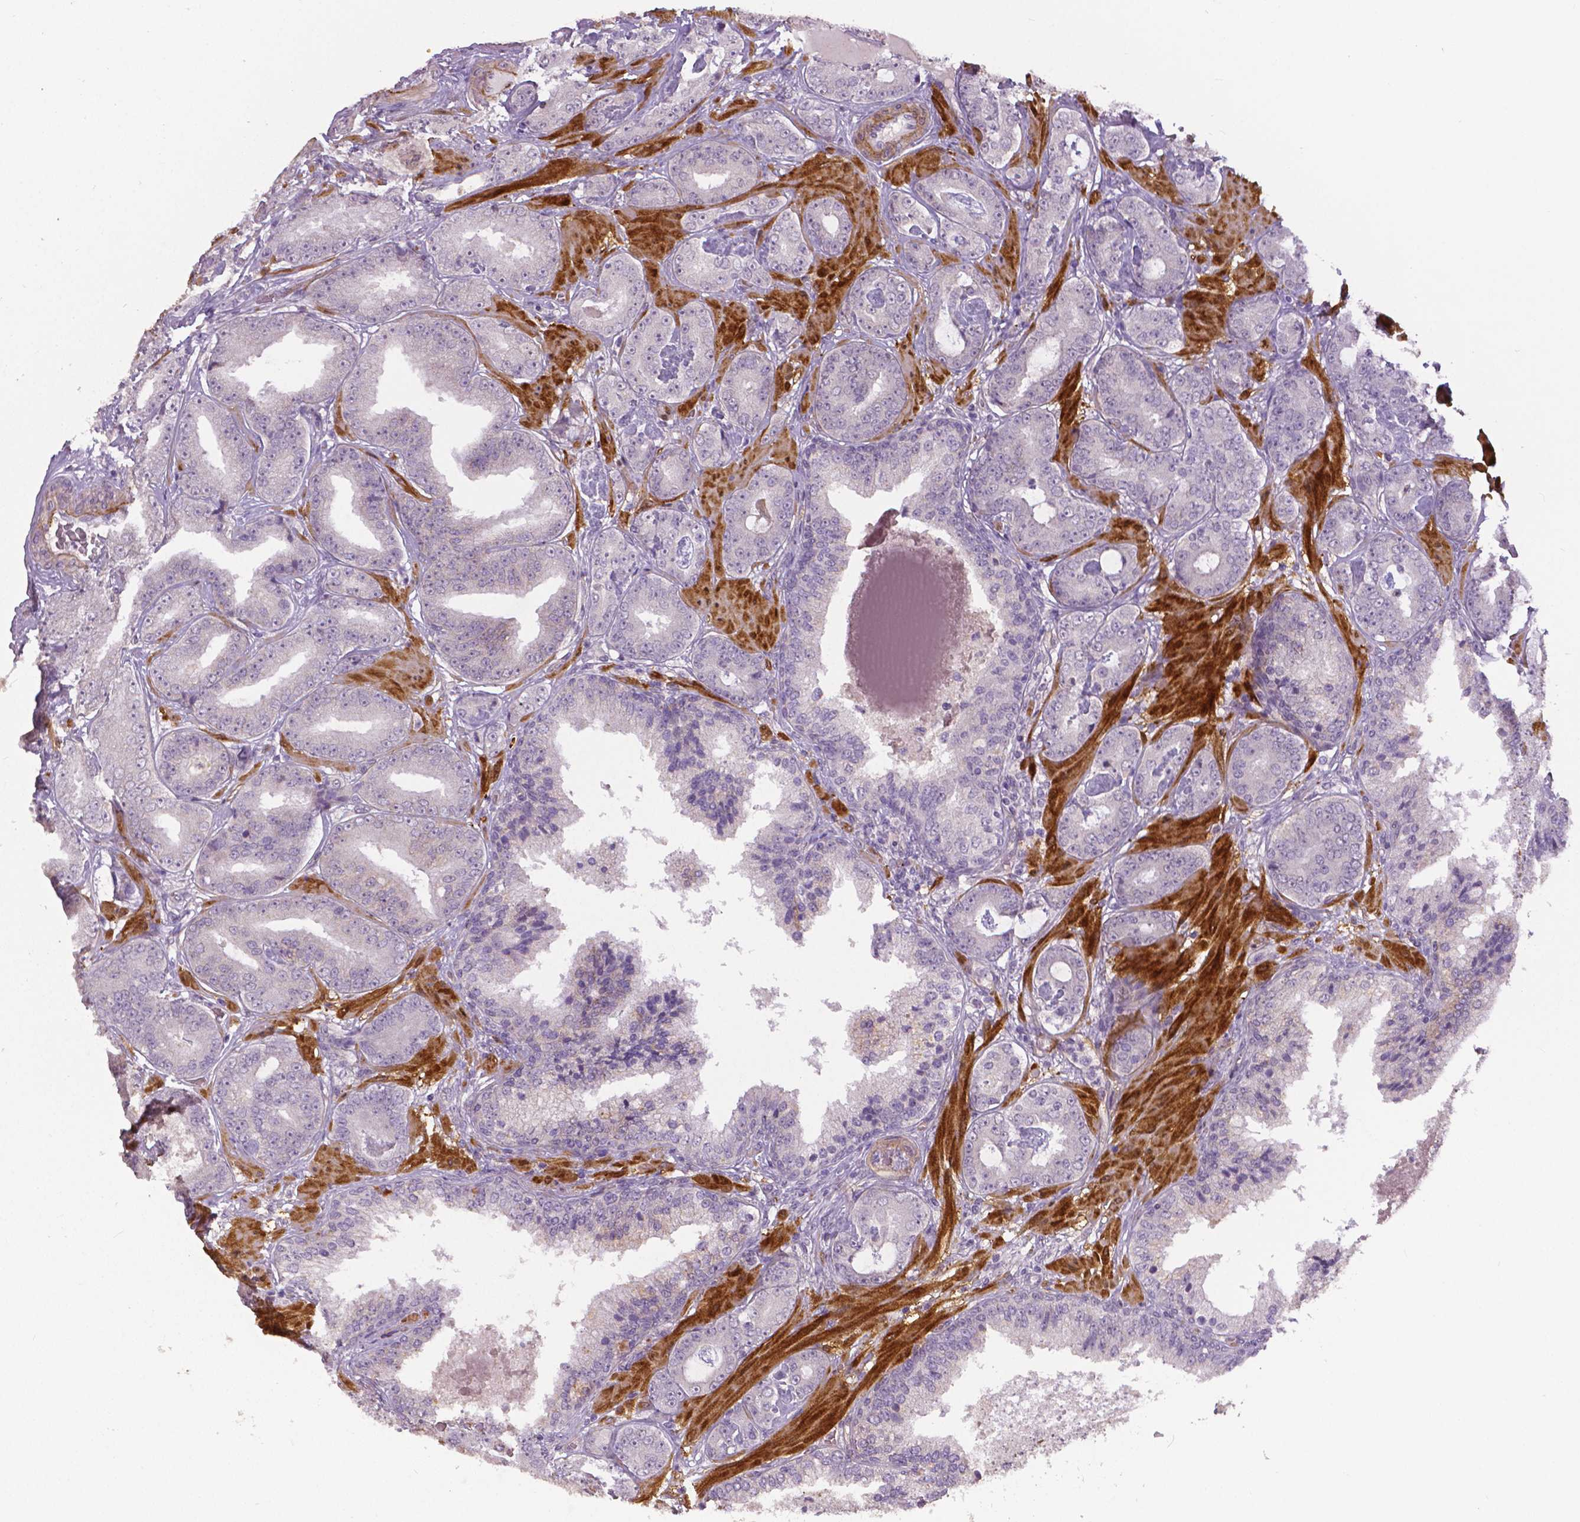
{"staining": {"intensity": "negative", "quantity": "none", "location": "none"}, "tissue": "prostate cancer", "cell_type": "Tumor cells", "image_type": "cancer", "snomed": [{"axis": "morphology", "description": "Adenocarcinoma, Low grade"}, {"axis": "topography", "description": "Prostate"}], "caption": "Prostate cancer was stained to show a protein in brown. There is no significant staining in tumor cells.", "gene": "FLT1", "patient": {"sex": "male", "age": 60}}